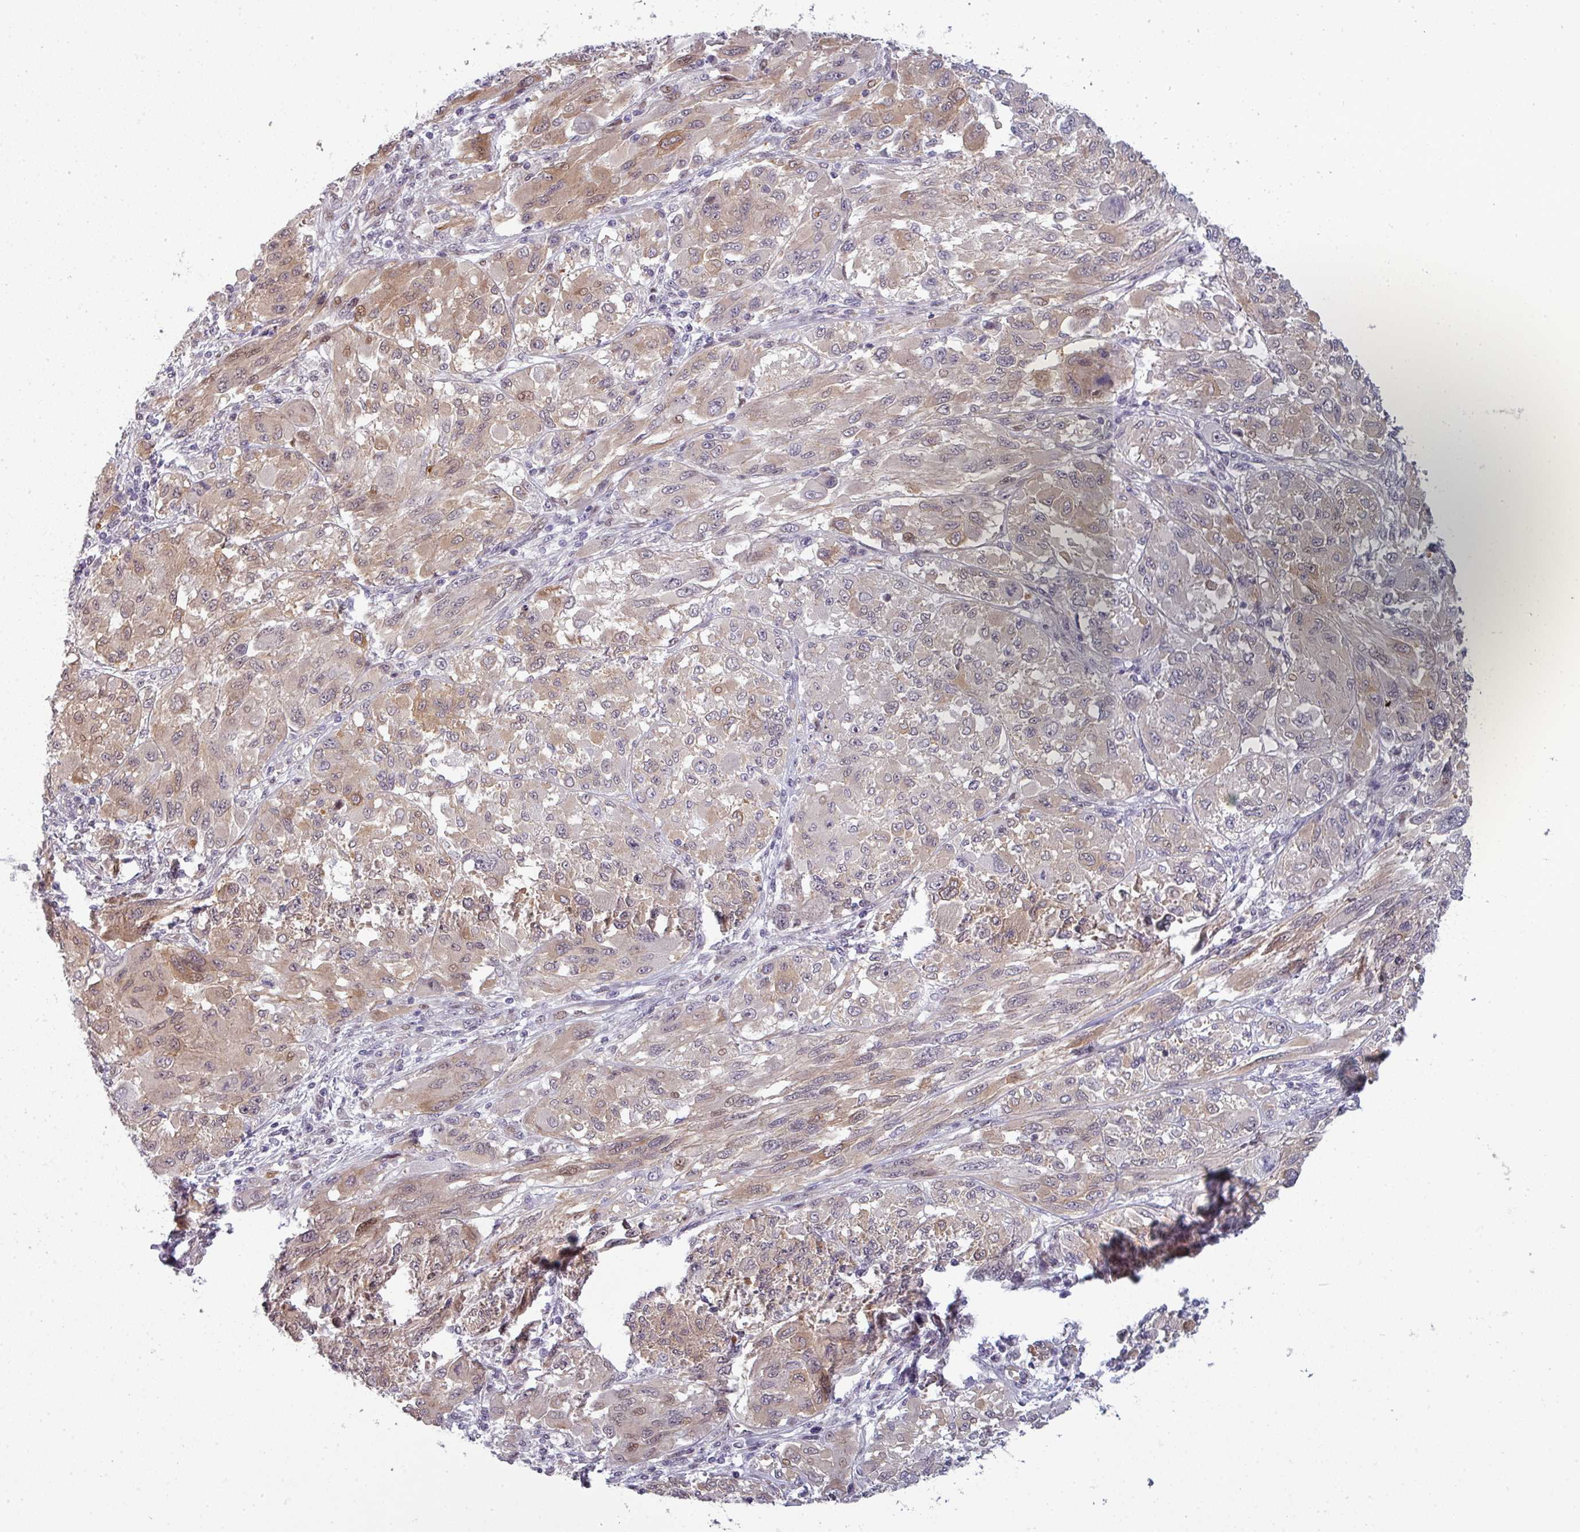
{"staining": {"intensity": "moderate", "quantity": ">75%", "location": "cytoplasmic/membranous,nuclear"}, "tissue": "melanoma", "cell_type": "Tumor cells", "image_type": "cancer", "snomed": [{"axis": "morphology", "description": "Malignant melanoma, NOS"}, {"axis": "topography", "description": "Skin"}], "caption": "Tumor cells reveal medium levels of moderate cytoplasmic/membranous and nuclear positivity in about >75% of cells in malignant melanoma.", "gene": "PRAMEF12", "patient": {"sex": "female", "age": 91}}